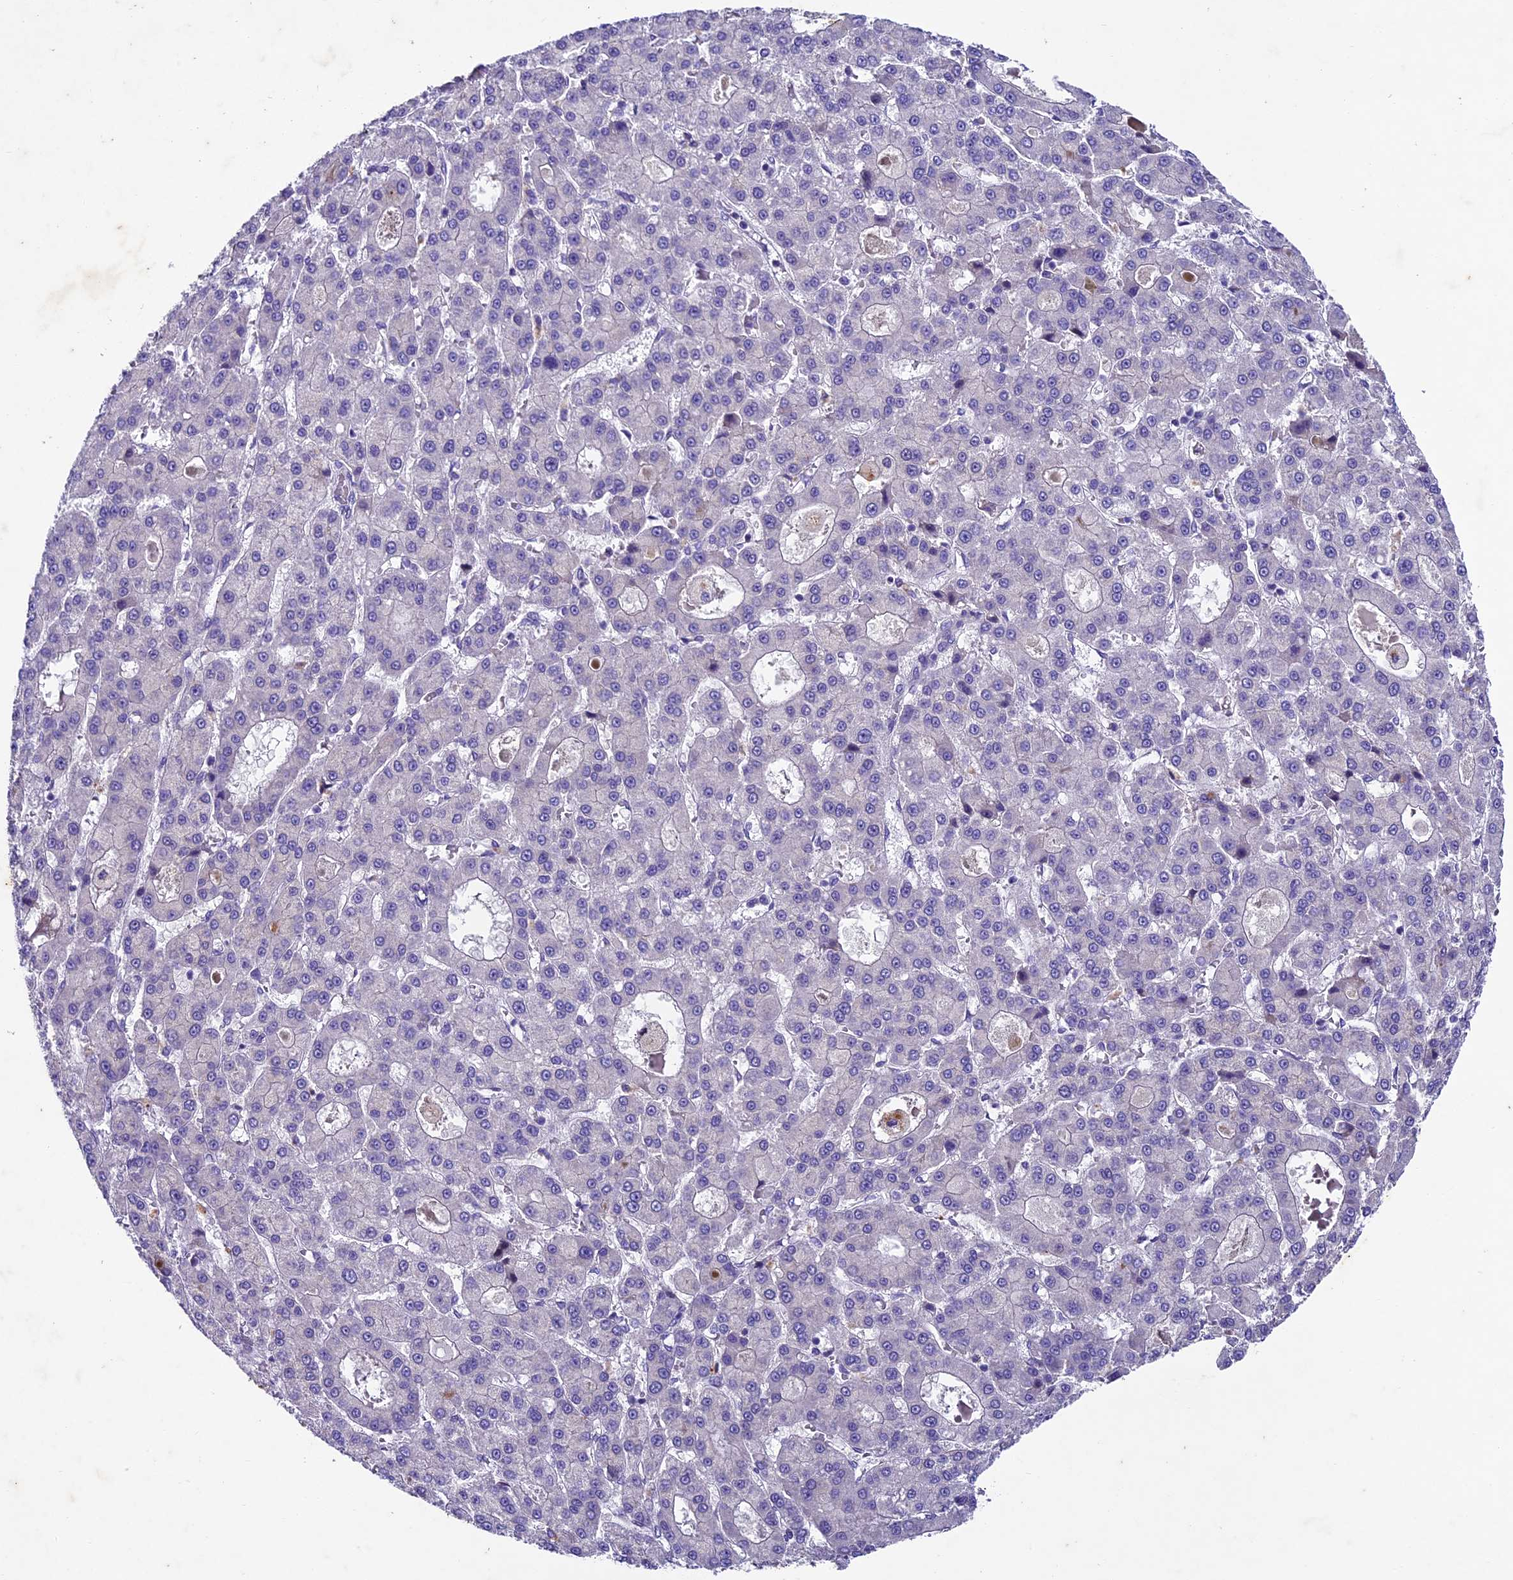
{"staining": {"intensity": "negative", "quantity": "none", "location": "none"}, "tissue": "liver cancer", "cell_type": "Tumor cells", "image_type": "cancer", "snomed": [{"axis": "morphology", "description": "Carcinoma, Hepatocellular, NOS"}, {"axis": "topography", "description": "Liver"}], "caption": "Liver cancer was stained to show a protein in brown. There is no significant staining in tumor cells.", "gene": "IFT140", "patient": {"sex": "male", "age": 70}}